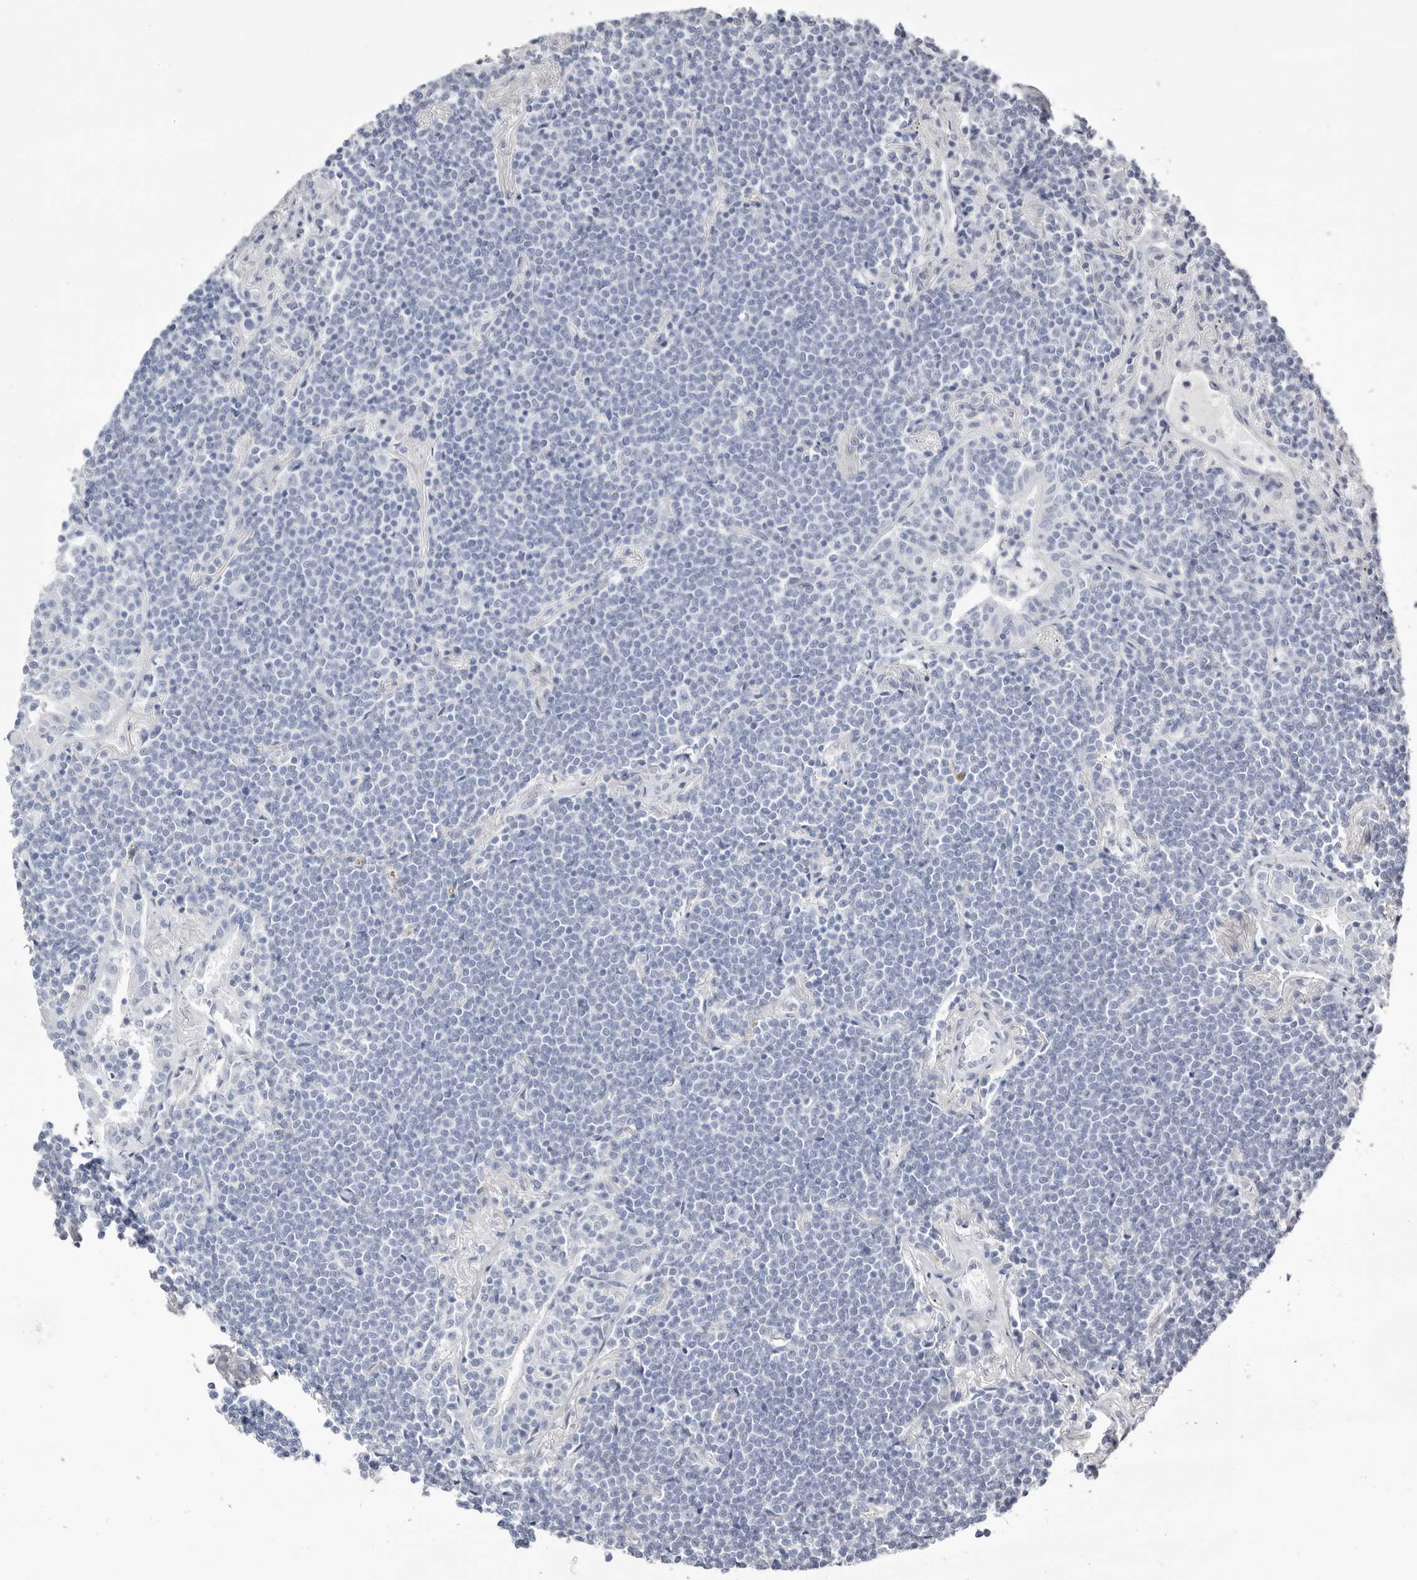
{"staining": {"intensity": "negative", "quantity": "none", "location": "none"}, "tissue": "lymphoma", "cell_type": "Tumor cells", "image_type": "cancer", "snomed": [{"axis": "morphology", "description": "Malignant lymphoma, non-Hodgkin's type, Low grade"}, {"axis": "topography", "description": "Lung"}], "caption": "High power microscopy histopathology image of an immunohistochemistry histopathology image of malignant lymphoma, non-Hodgkin's type (low-grade), revealing no significant staining in tumor cells.", "gene": "LPO", "patient": {"sex": "female", "age": 71}}